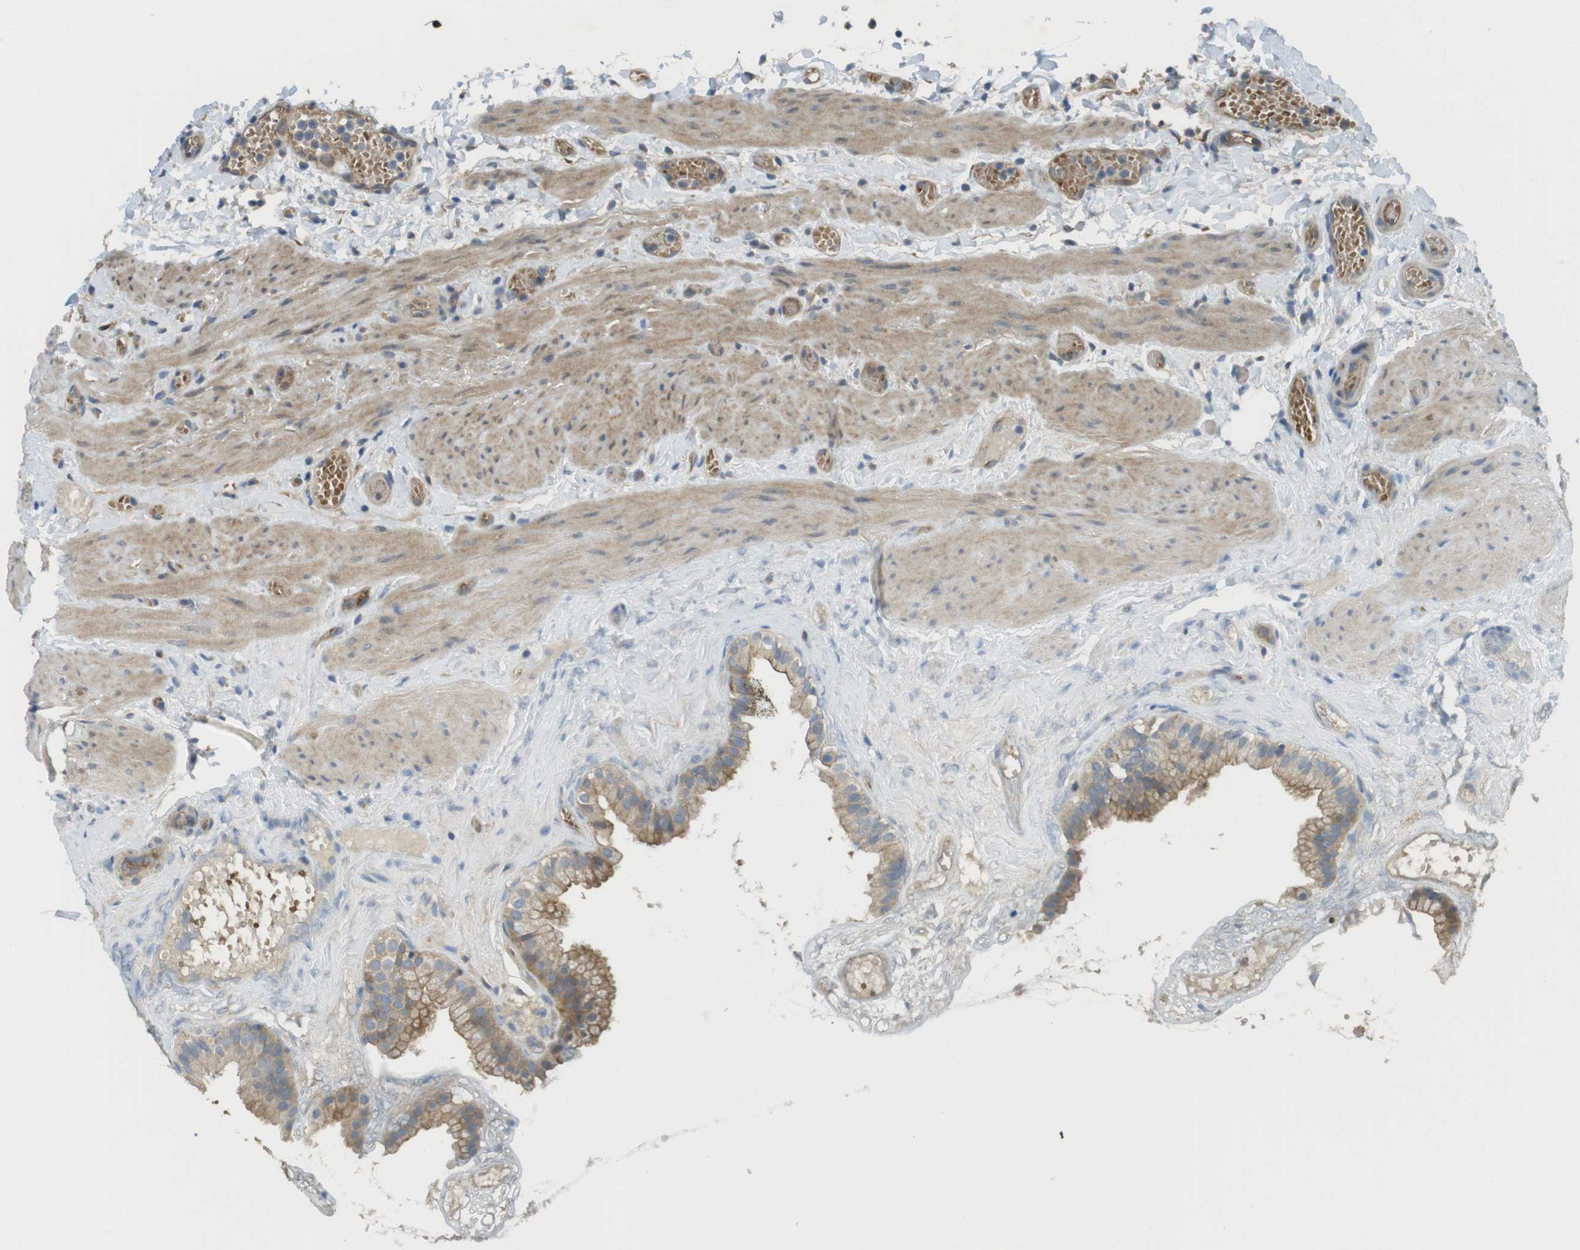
{"staining": {"intensity": "moderate", "quantity": ">75%", "location": "cytoplasmic/membranous"}, "tissue": "gallbladder", "cell_type": "Glandular cells", "image_type": "normal", "snomed": [{"axis": "morphology", "description": "Normal tissue, NOS"}, {"axis": "topography", "description": "Gallbladder"}], "caption": "The image exhibits staining of normal gallbladder, revealing moderate cytoplasmic/membranous protein positivity (brown color) within glandular cells. The protein is stained brown, and the nuclei are stained in blue (DAB (3,3'-diaminobenzidine) IHC with brightfield microscopy, high magnification).", "gene": "ABHD15", "patient": {"sex": "female", "age": 26}}